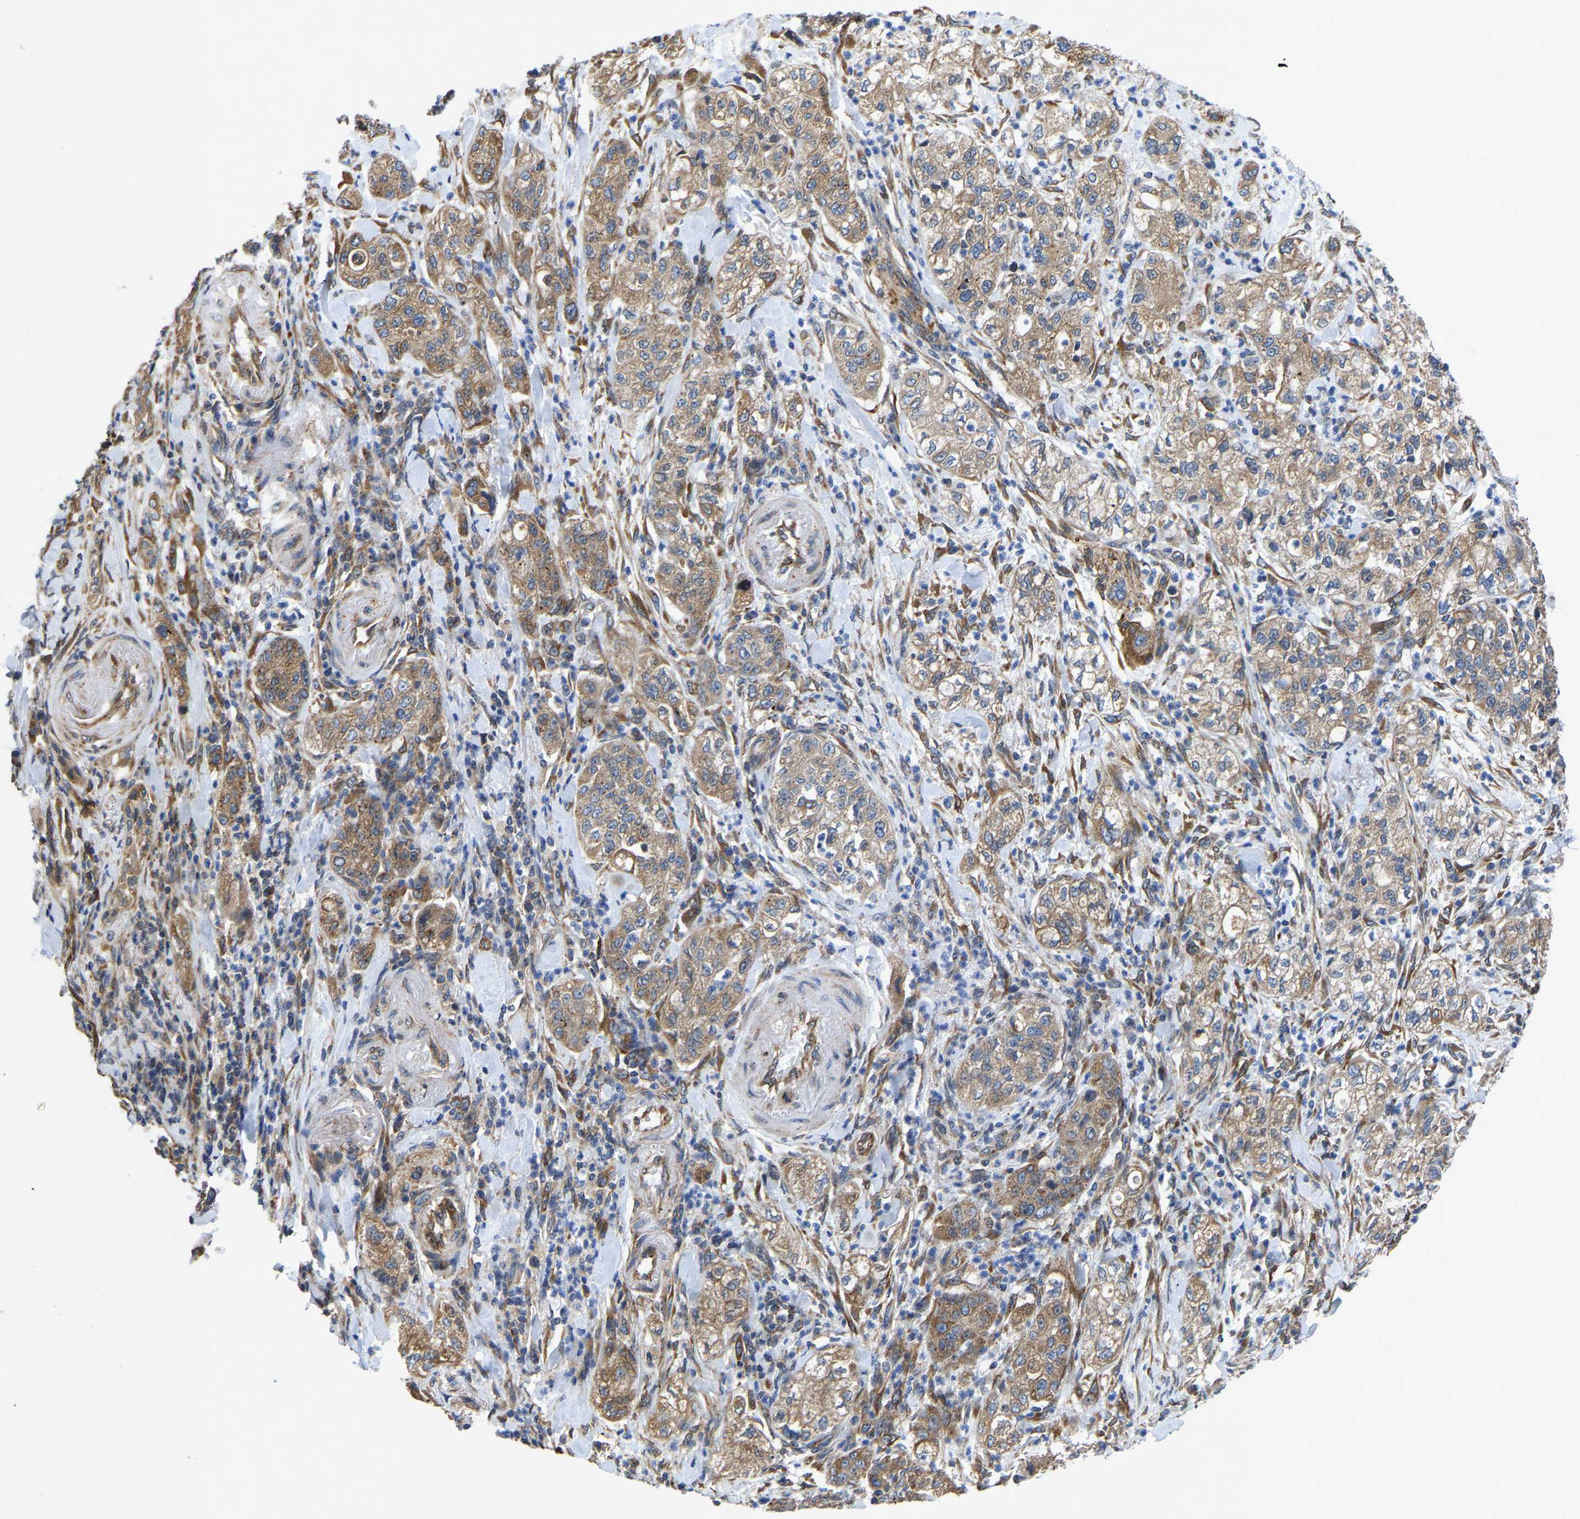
{"staining": {"intensity": "moderate", "quantity": ">75%", "location": "cytoplasmic/membranous"}, "tissue": "pancreatic cancer", "cell_type": "Tumor cells", "image_type": "cancer", "snomed": [{"axis": "morphology", "description": "Adenocarcinoma, NOS"}, {"axis": "topography", "description": "Pancreas"}], "caption": "The immunohistochemical stain highlights moderate cytoplasmic/membranous expression in tumor cells of pancreatic adenocarcinoma tissue.", "gene": "ARL6IP5", "patient": {"sex": "female", "age": 78}}